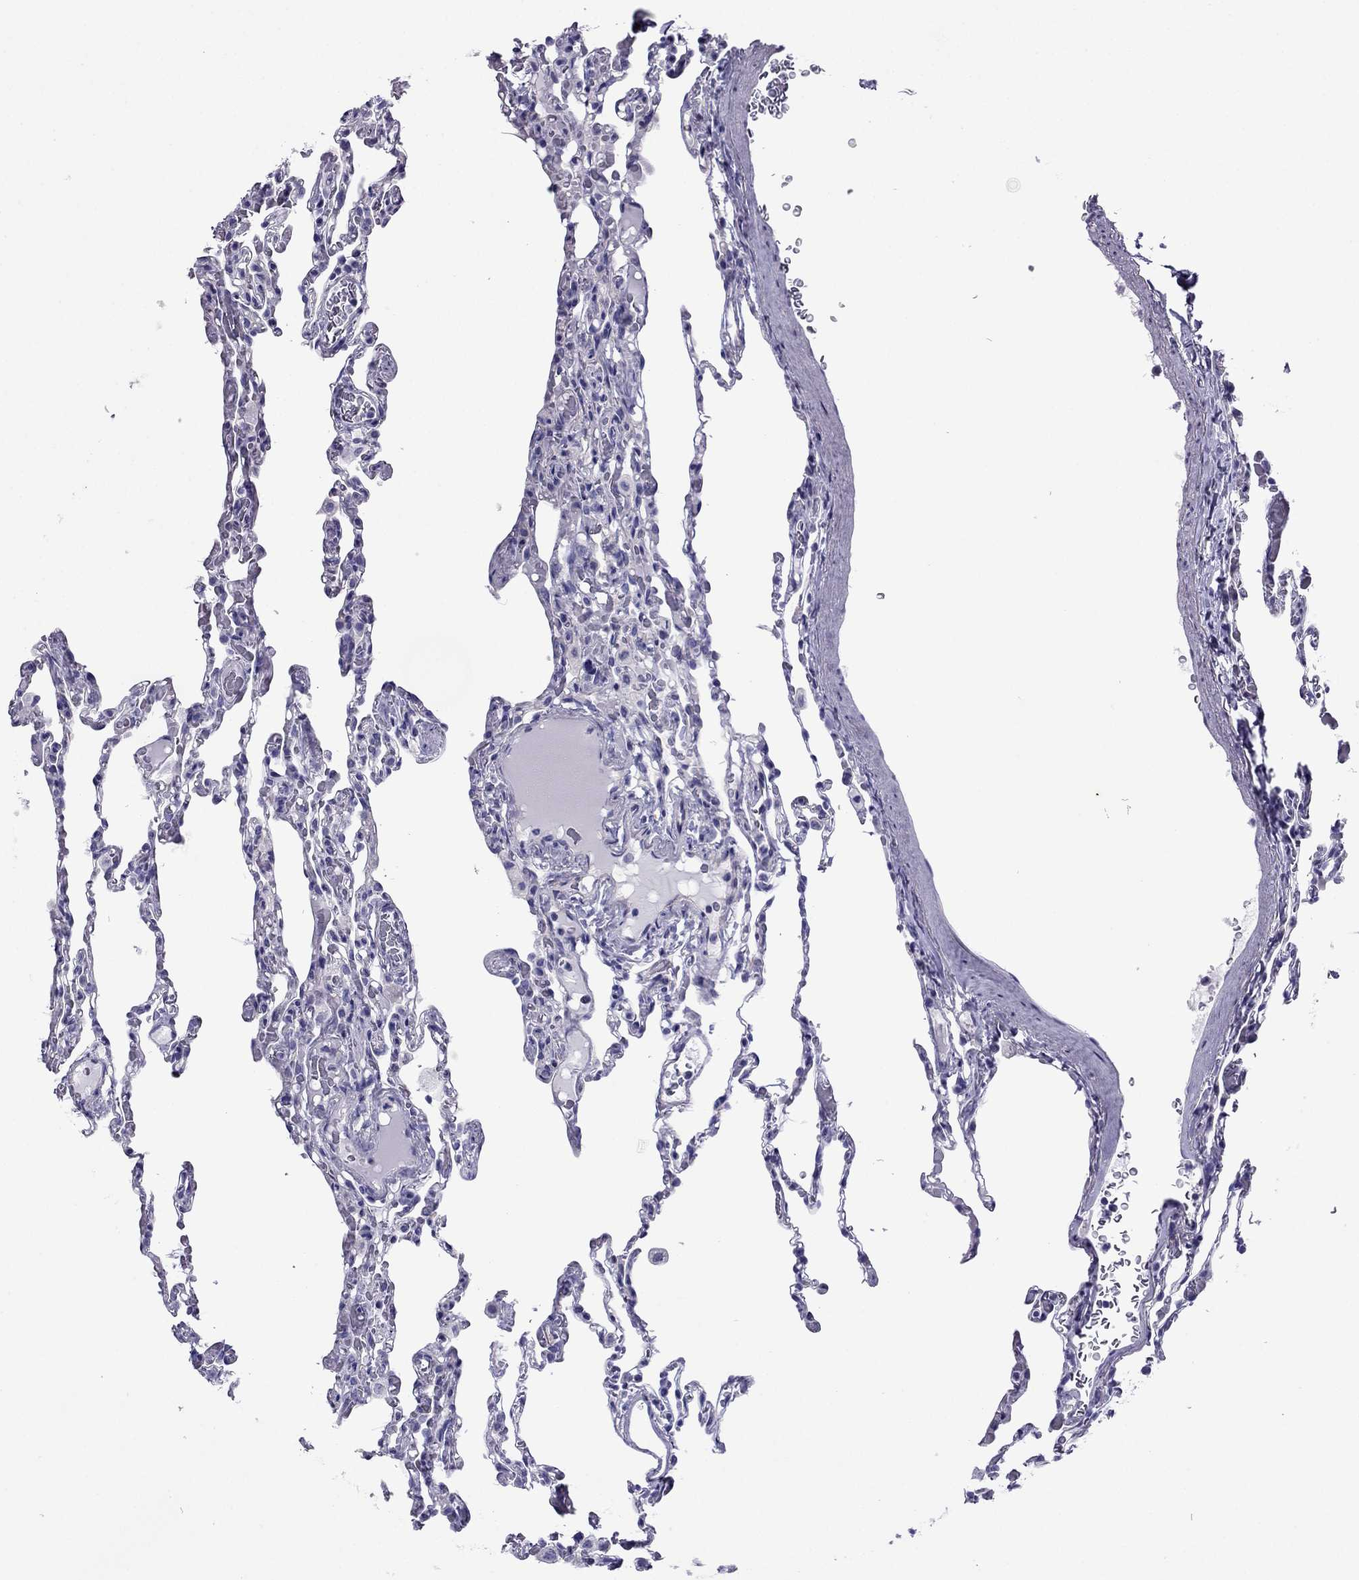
{"staining": {"intensity": "negative", "quantity": "none", "location": "none"}, "tissue": "lung", "cell_type": "Alveolar cells", "image_type": "normal", "snomed": [{"axis": "morphology", "description": "Normal tissue, NOS"}, {"axis": "topography", "description": "Lung"}], "caption": "There is no significant staining in alveolar cells of lung.", "gene": "MYL11", "patient": {"sex": "female", "age": 43}}